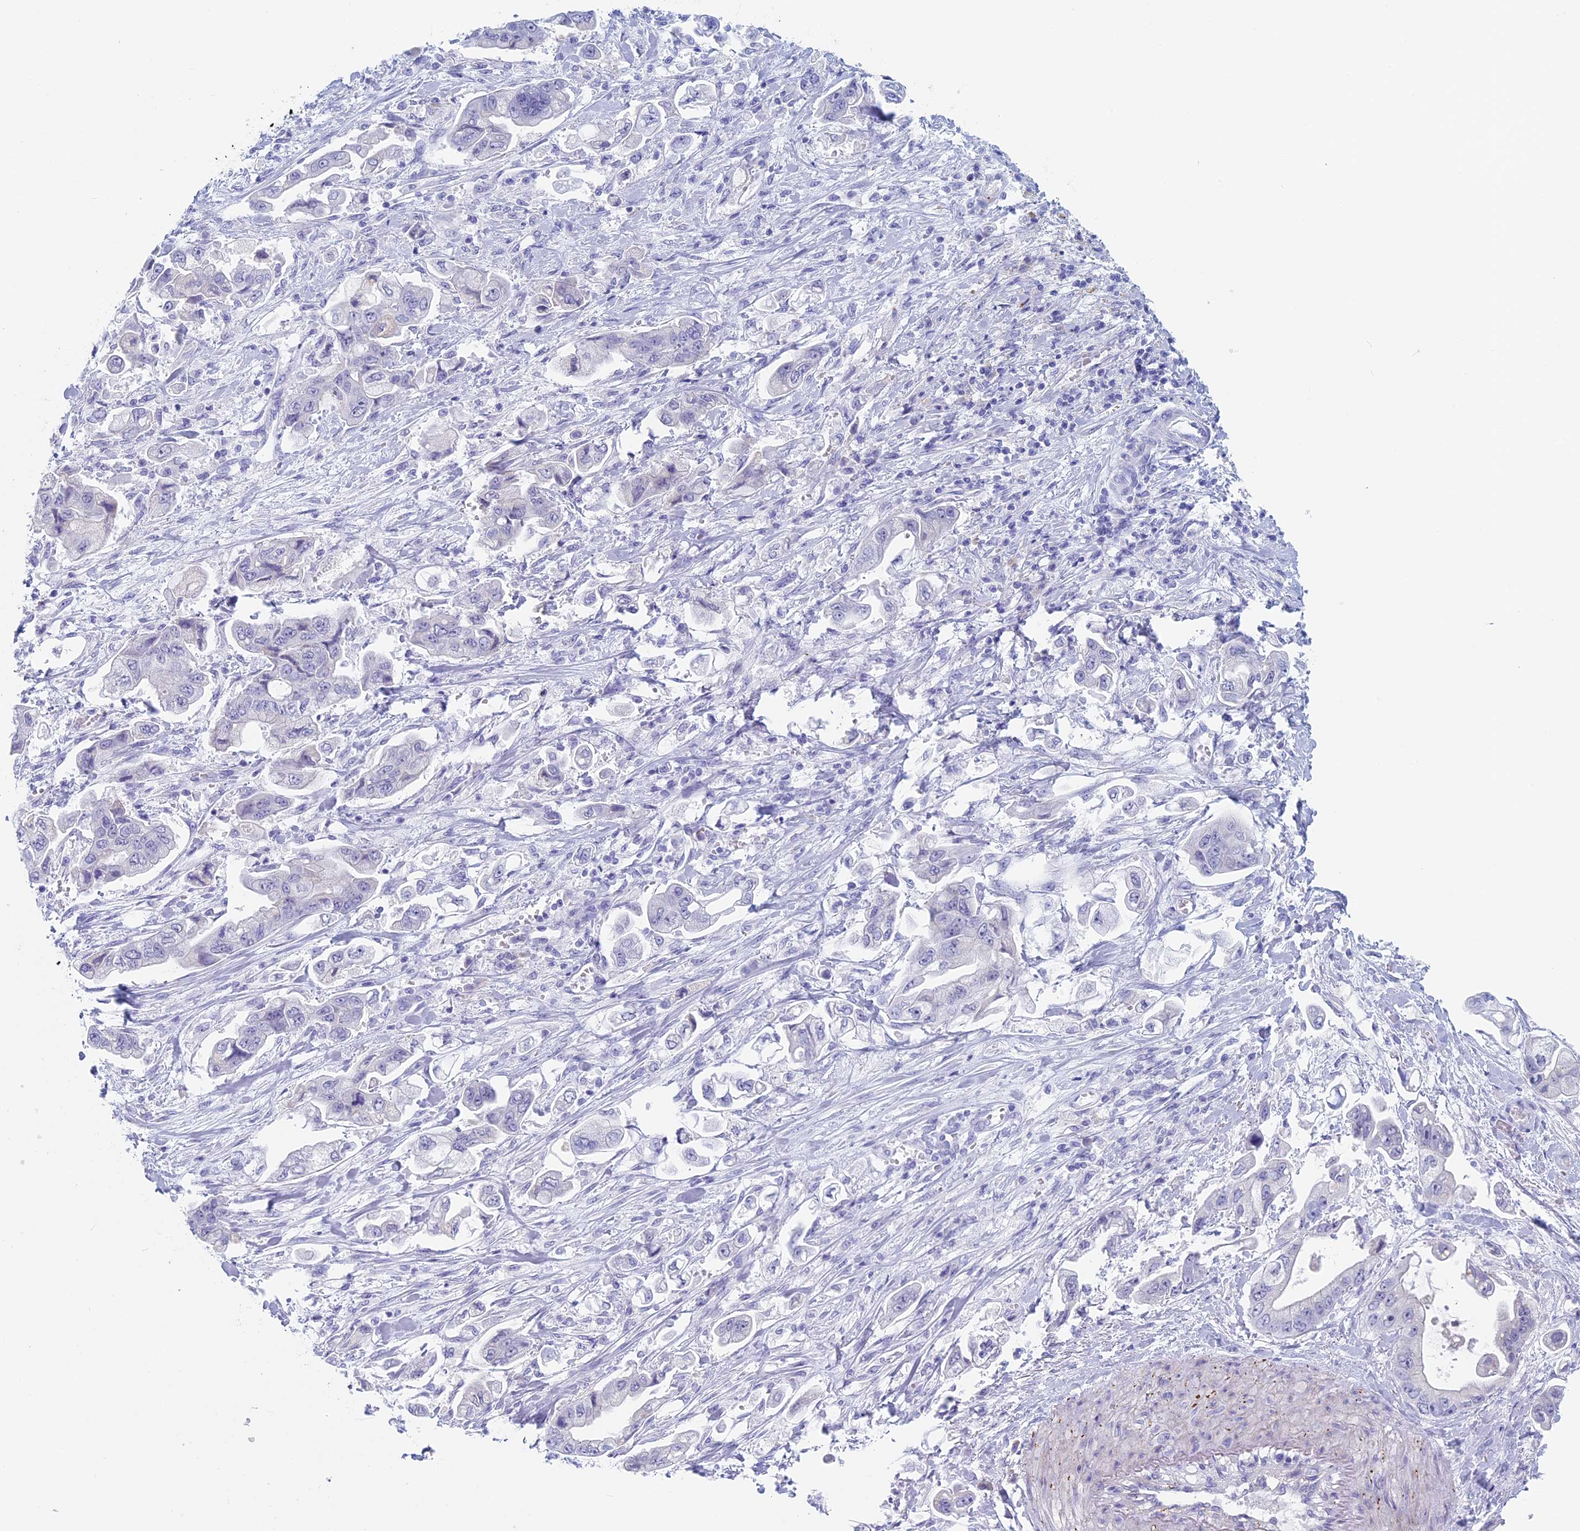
{"staining": {"intensity": "negative", "quantity": "none", "location": "none"}, "tissue": "stomach cancer", "cell_type": "Tumor cells", "image_type": "cancer", "snomed": [{"axis": "morphology", "description": "Adenocarcinoma, NOS"}, {"axis": "topography", "description": "Stomach"}], "caption": "Immunohistochemistry image of stomach adenocarcinoma stained for a protein (brown), which exhibits no positivity in tumor cells. (DAB (3,3'-diaminobenzidine) immunohistochemistry, high magnification).", "gene": "MAGEB6", "patient": {"sex": "male", "age": 62}}